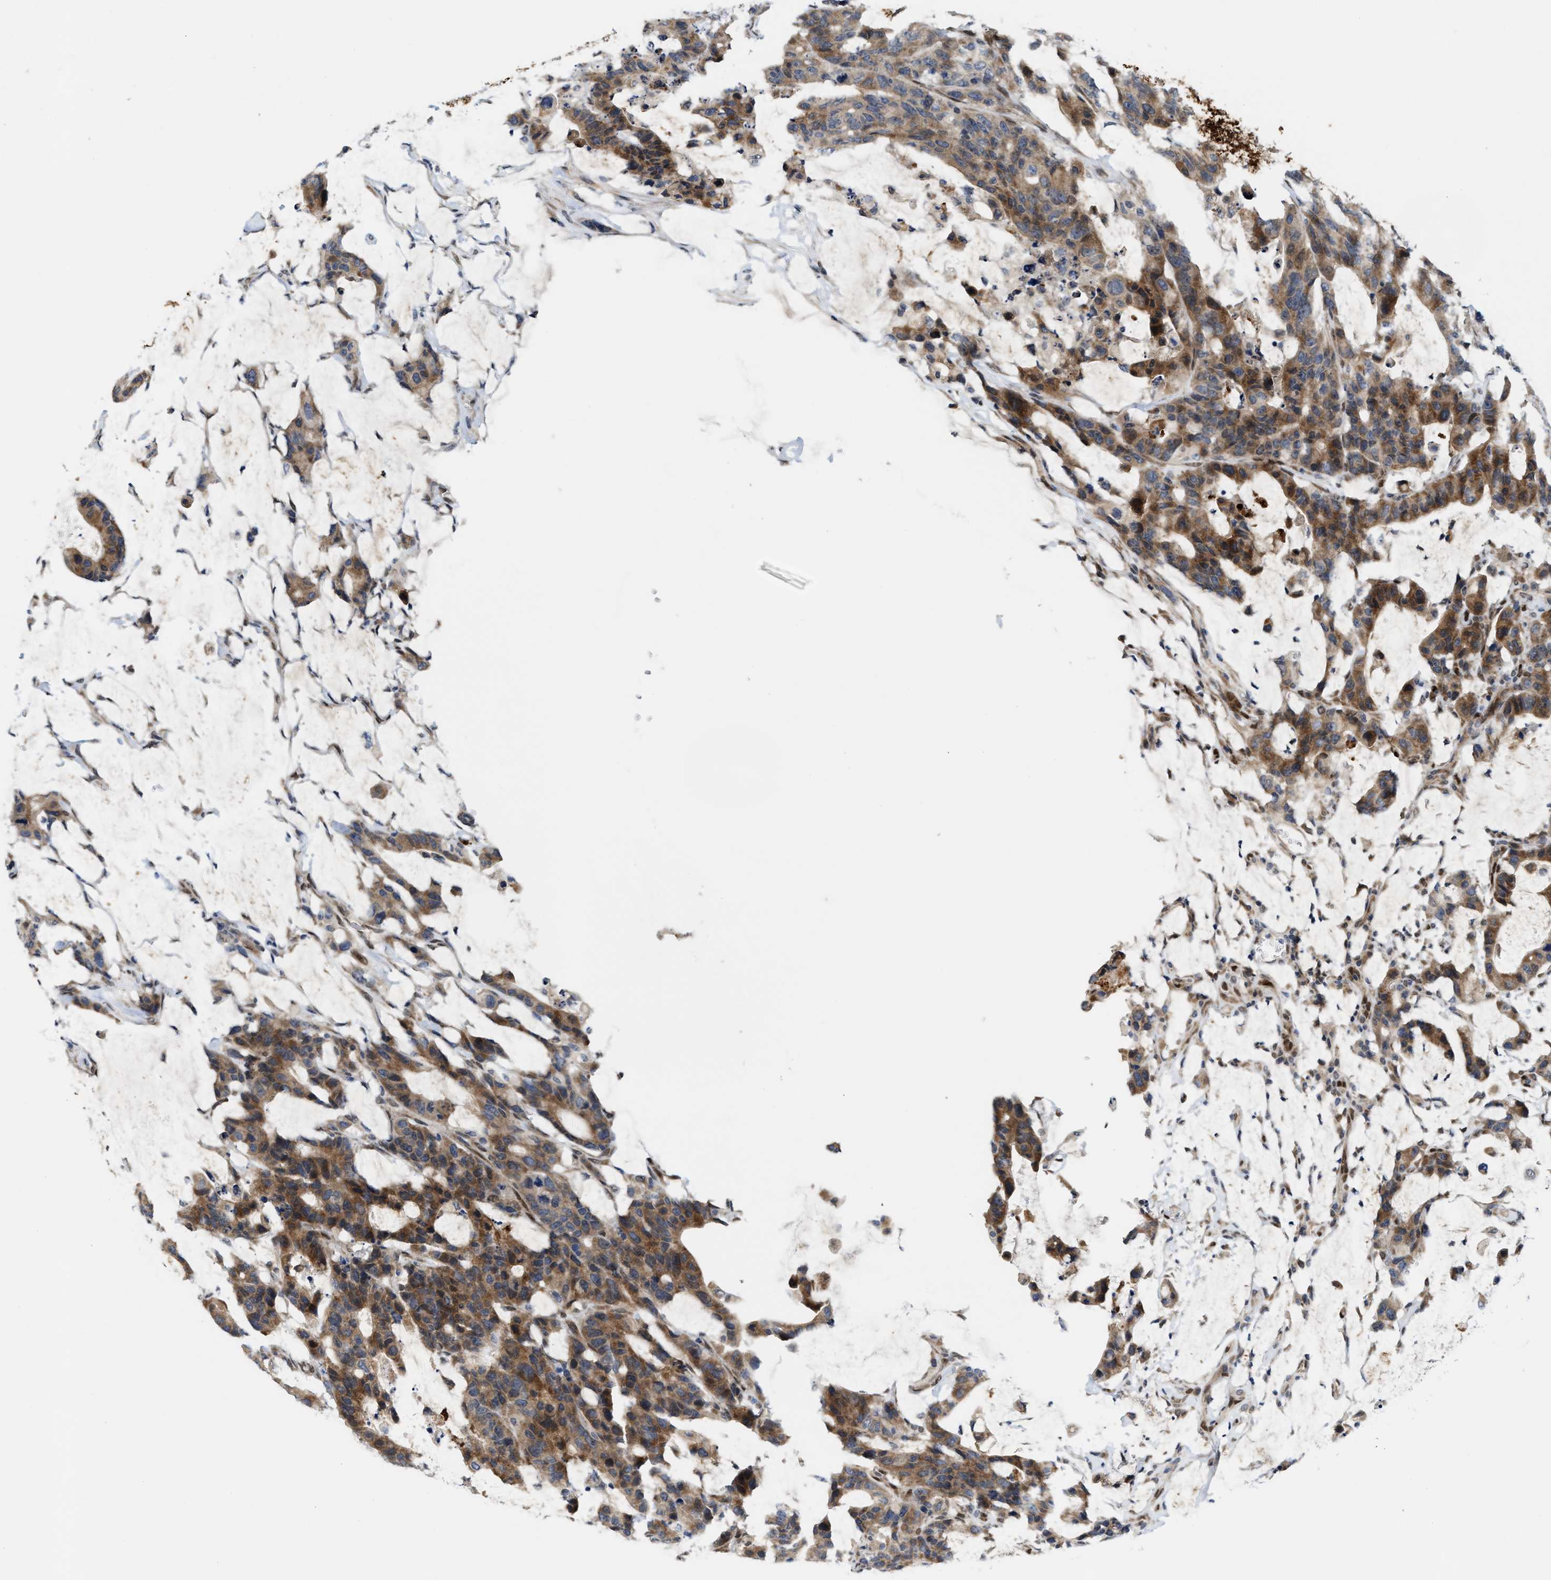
{"staining": {"intensity": "moderate", "quantity": ">75%", "location": "cytoplasmic/membranous"}, "tissue": "colorectal cancer", "cell_type": "Tumor cells", "image_type": "cancer", "snomed": [{"axis": "morphology", "description": "Adenocarcinoma, NOS"}, {"axis": "topography", "description": "Colon"}], "caption": "A high-resolution image shows IHC staining of adenocarcinoma (colorectal), which shows moderate cytoplasmic/membranous expression in about >75% of tumor cells.", "gene": "TCF4", "patient": {"sex": "male", "age": 76}}